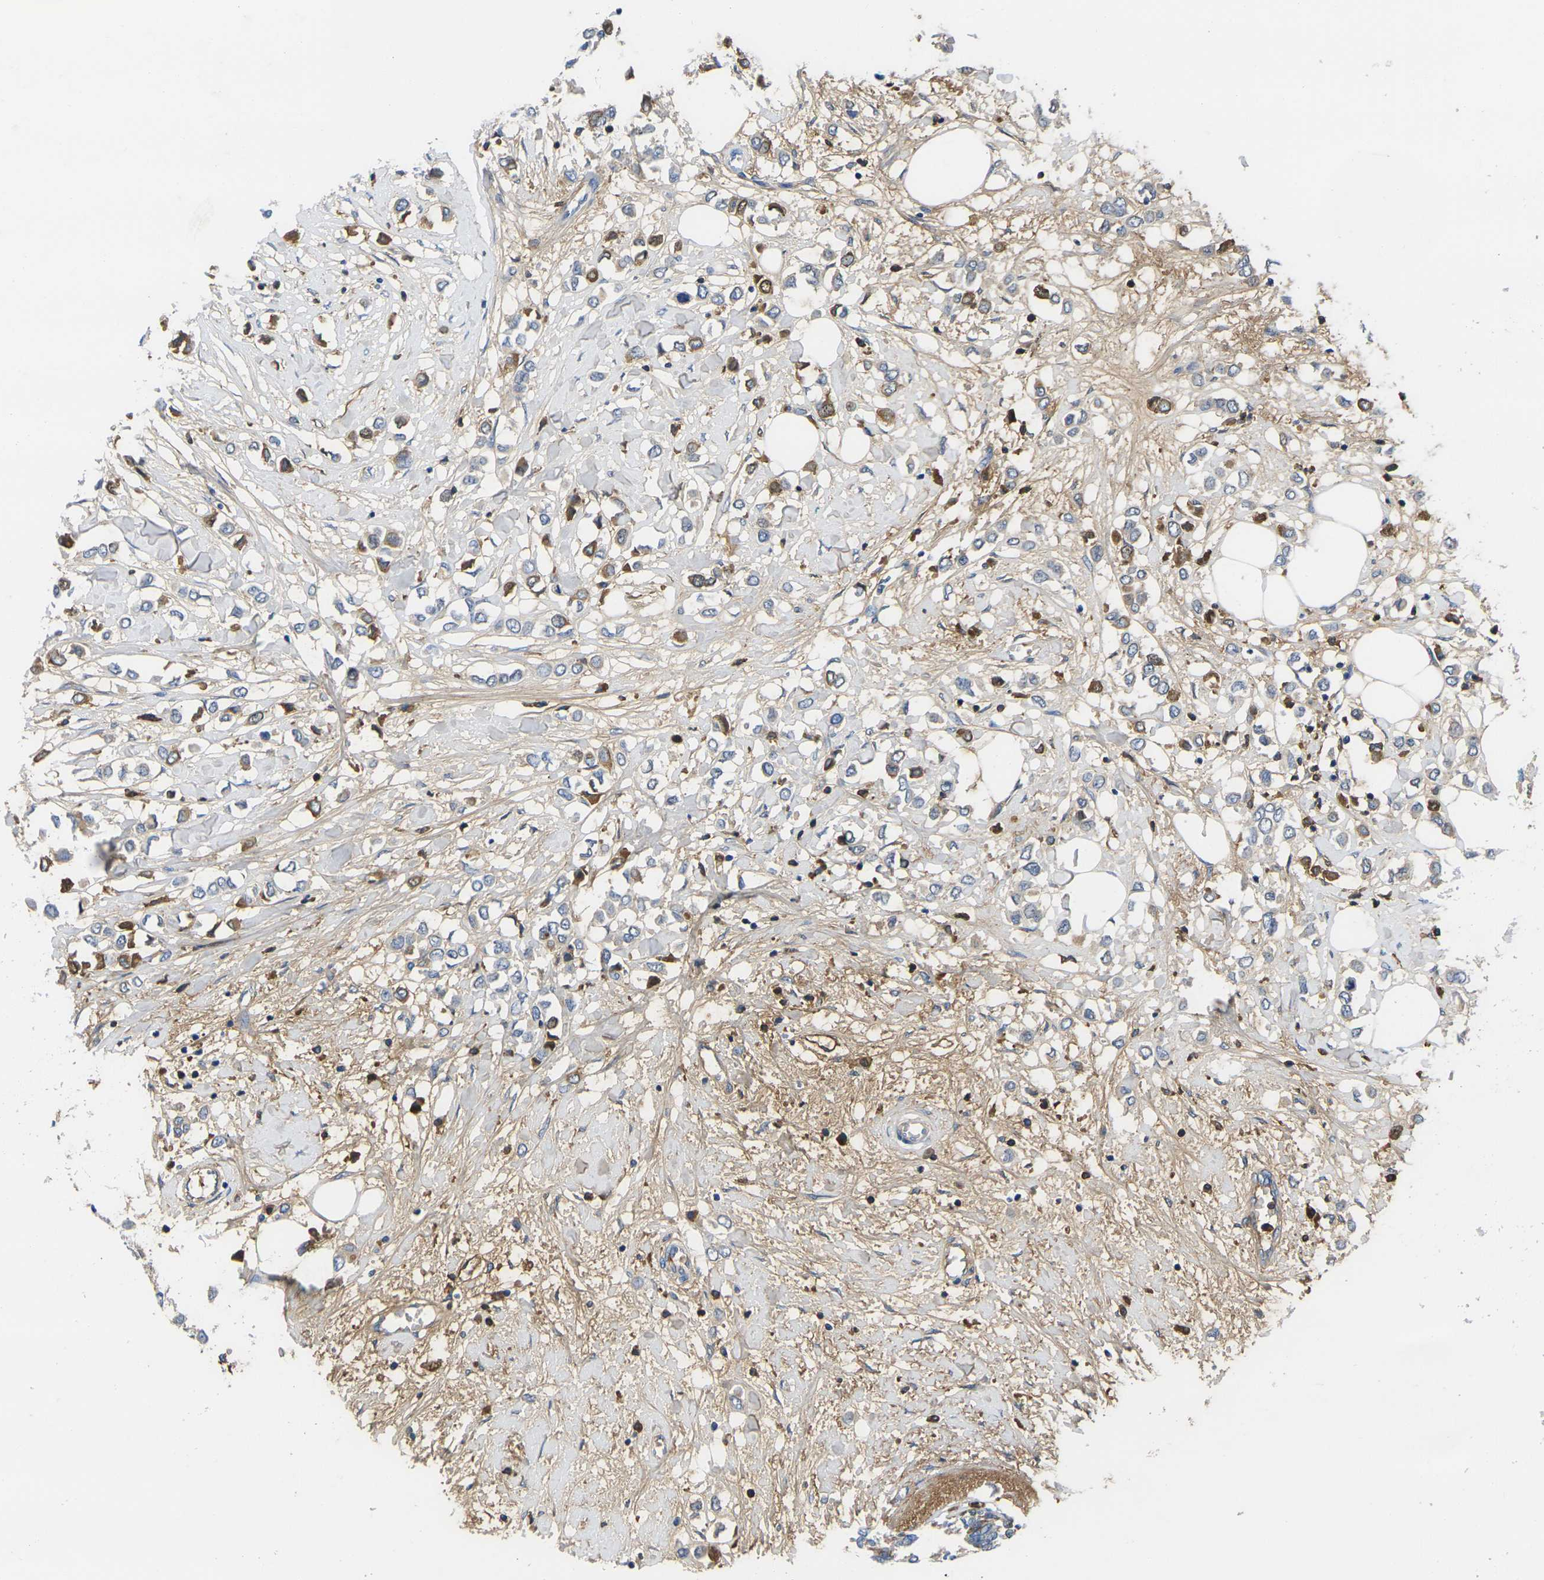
{"staining": {"intensity": "moderate", "quantity": "25%-75%", "location": "cytoplasmic/membranous"}, "tissue": "breast cancer", "cell_type": "Tumor cells", "image_type": "cancer", "snomed": [{"axis": "morphology", "description": "Lobular carcinoma"}, {"axis": "topography", "description": "Breast"}], "caption": "Moderate cytoplasmic/membranous protein staining is identified in about 25%-75% of tumor cells in lobular carcinoma (breast). Using DAB (3,3'-diaminobenzidine) (brown) and hematoxylin (blue) stains, captured at high magnification using brightfield microscopy.", "gene": "GREM2", "patient": {"sex": "female", "age": 51}}